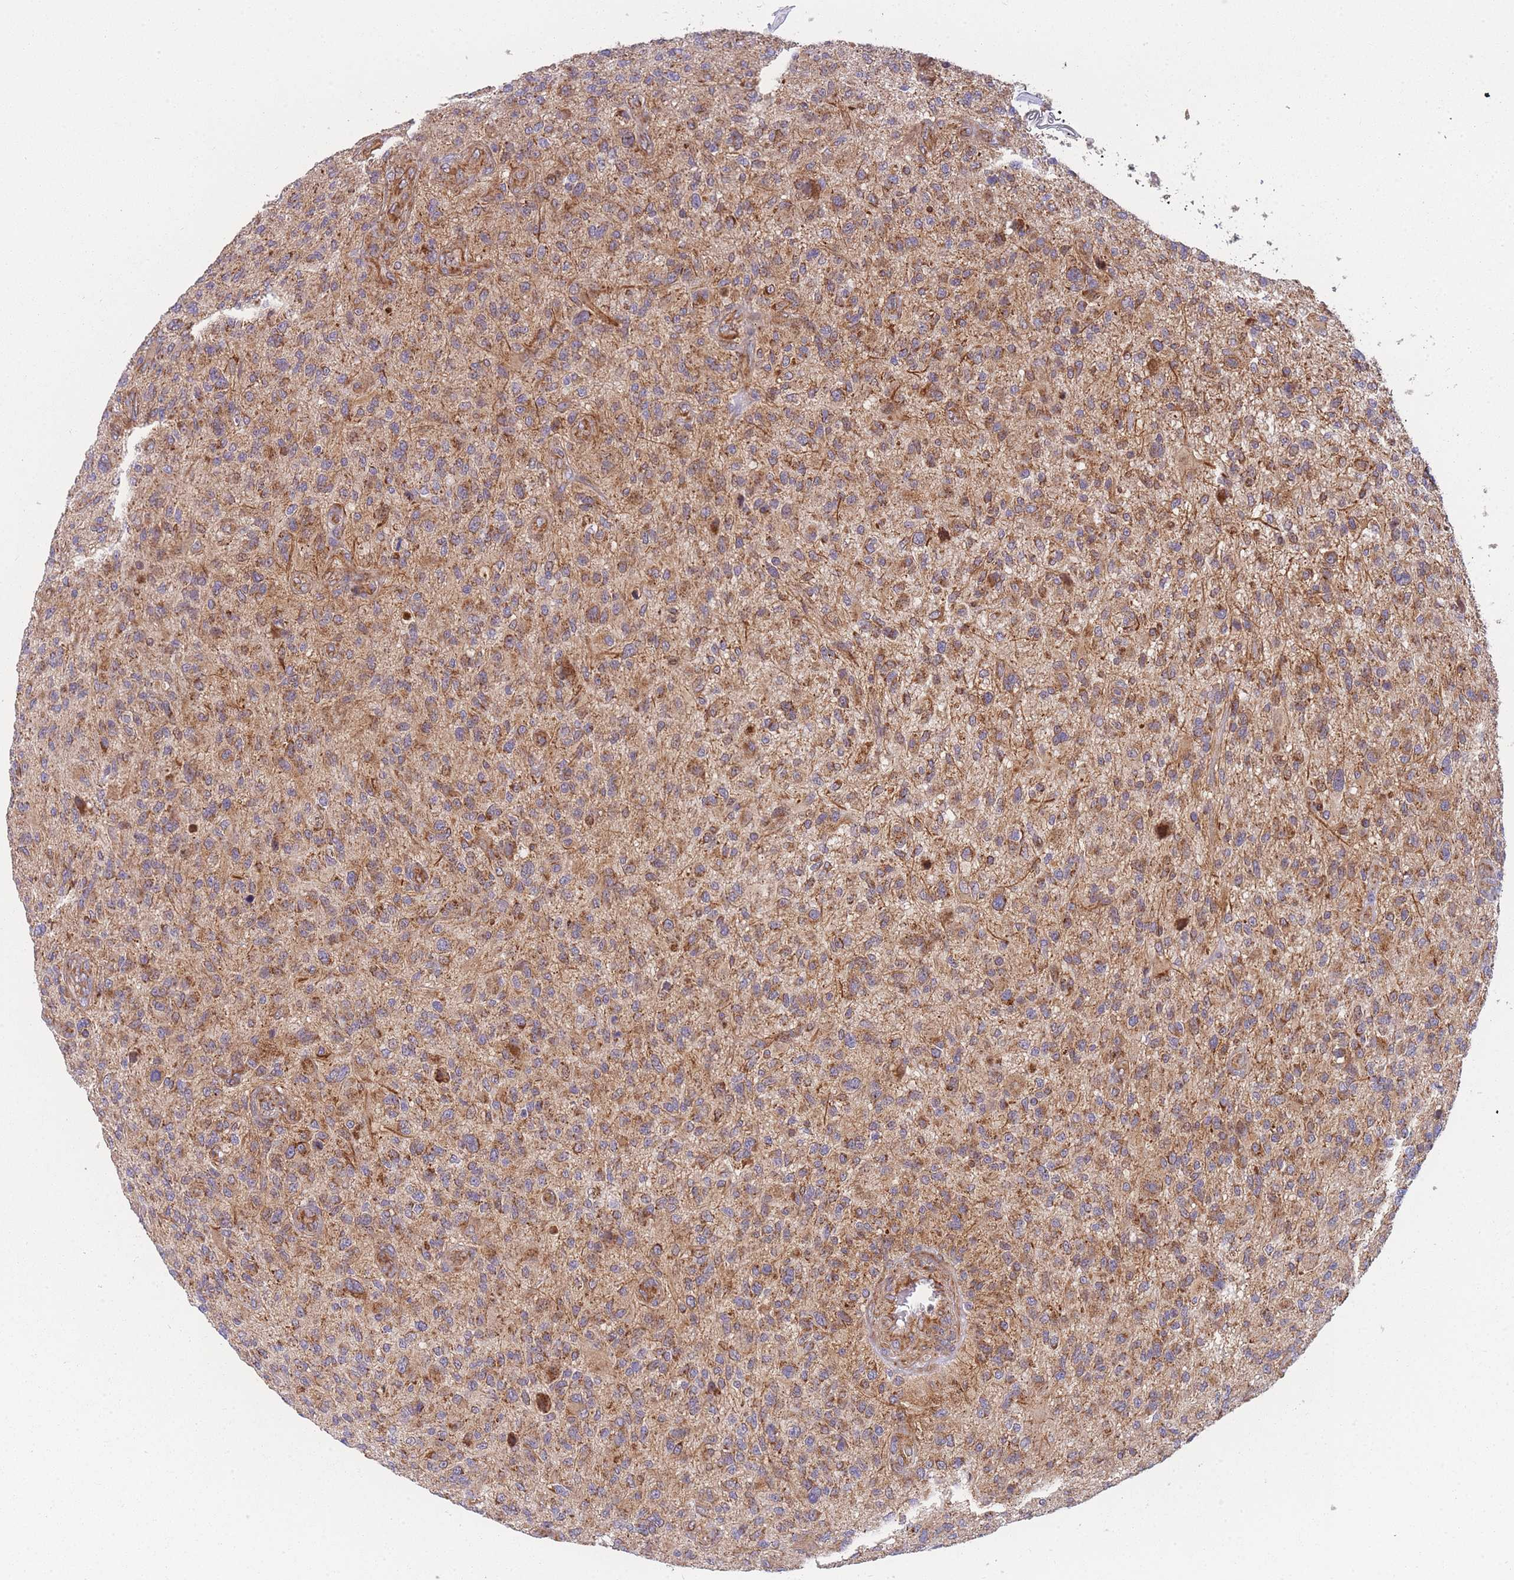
{"staining": {"intensity": "moderate", "quantity": ">75%", "location": "cytoplasmic/membranous"}, "tissue": "glioma", "cell_type": "Tumor cells", "image_type": "cancer", "snomed": [{"axis": "morphology", "description": "Glioma, malignant, High grade"}, {"axis": "topography", "description": "Brain"}], "caption": "Protein expression analysis of glioma shows moderate cytoplasmic/membranous expression in approximately >75% of tumor cells. (brown staining indicates protein expression, while blue staining denotes nuclei).", "gene": "MTRES1", "patient": {"sex": "male", "age": 47}}